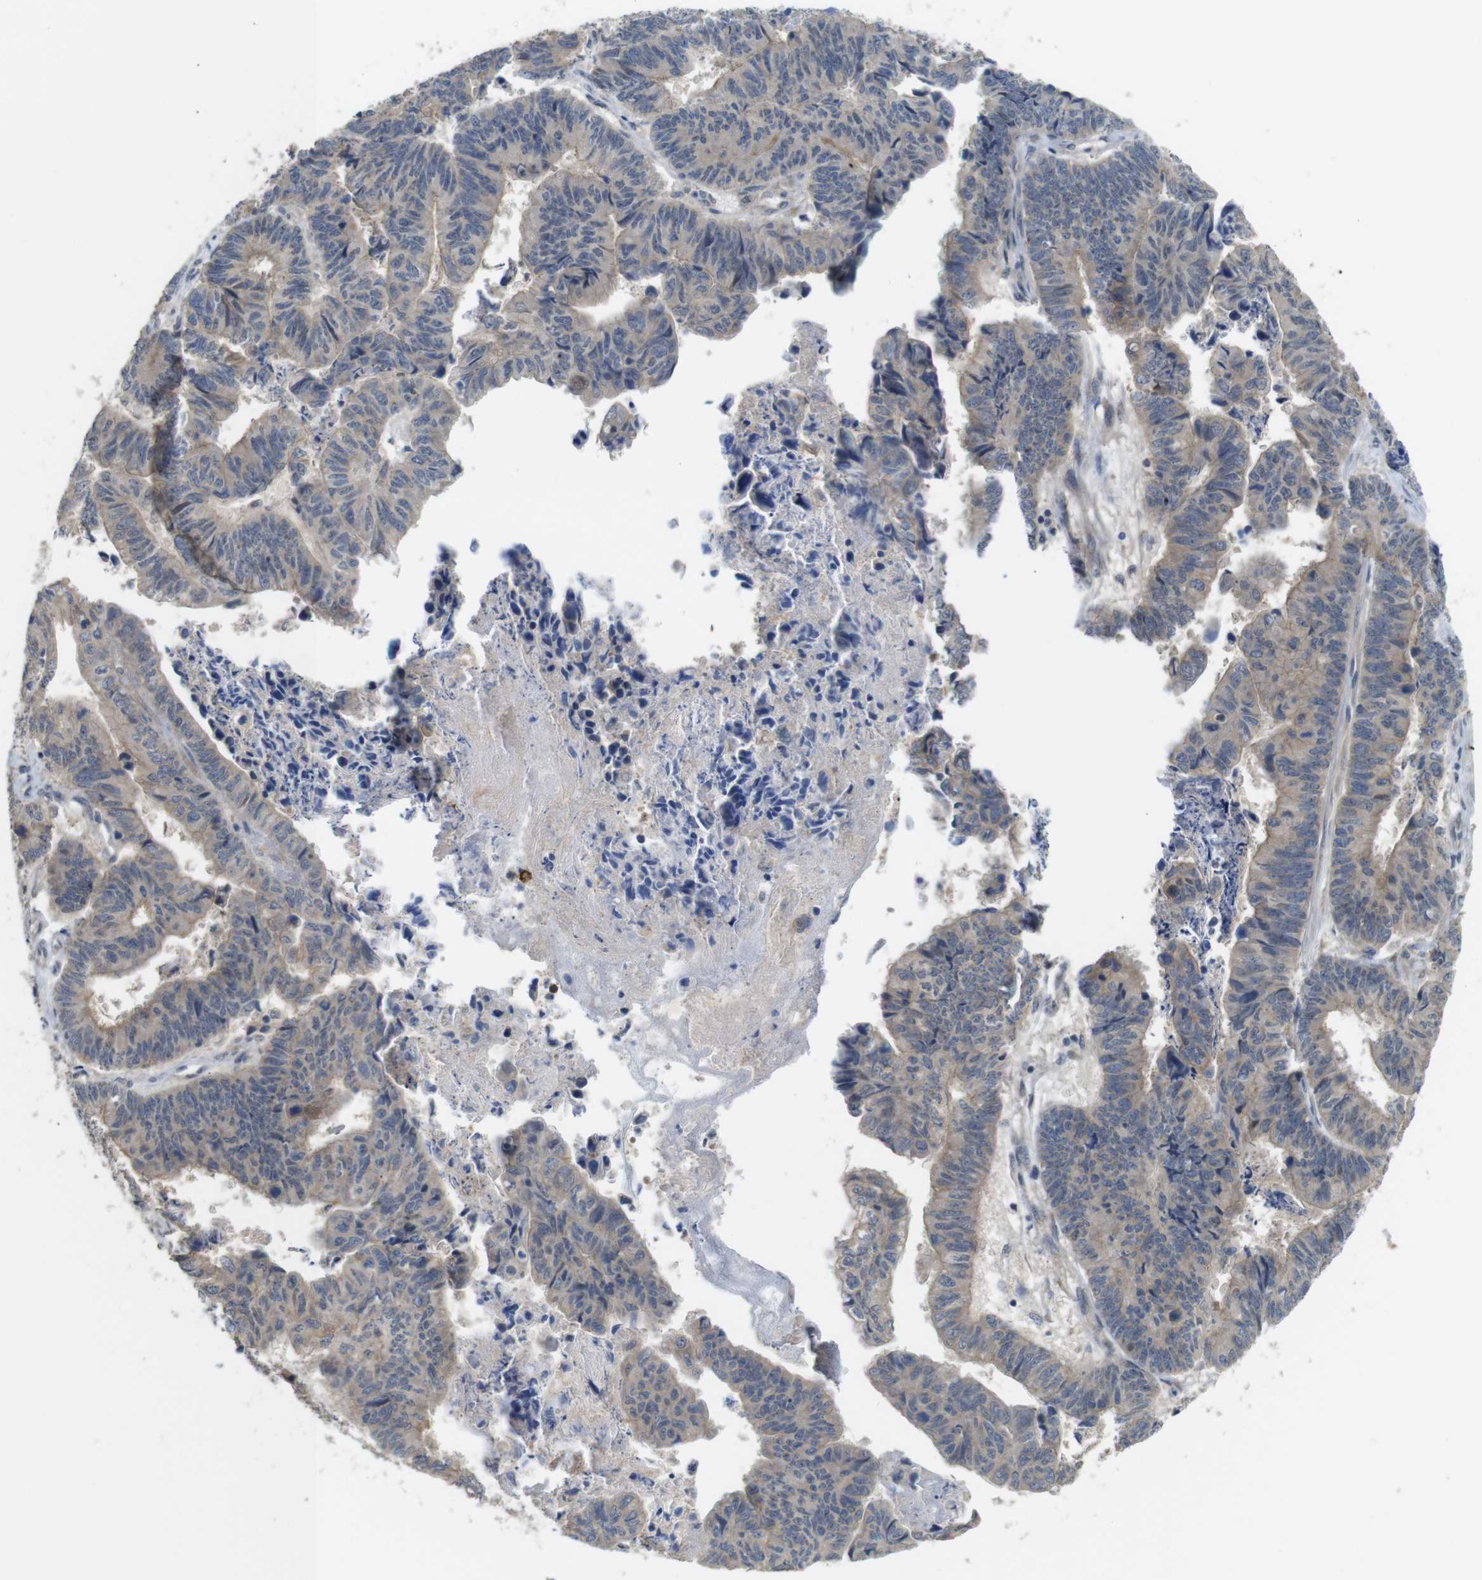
{"staining": {"intensity": "weak", "quantity": "25%-75%", "location": "cytoplasmic/membranous"}, "tissue": "stomach cancer", "cell_type": "Tumor cells", "image_type": "cancer", "snomed": [{"axis": "morphology", "description": "Adenocarcinoma, NOS"}, {"axis": "topography", "description": "Stomach, lower"}], "caption": "There is low levels of weak cytoplasmic/membranous staining in tumor cells of stomach cancer, as demonstrated by immunohistochemical staining (brown color).", "gene": "CDC34", "patient": {"sex": "male", "age": 77}}